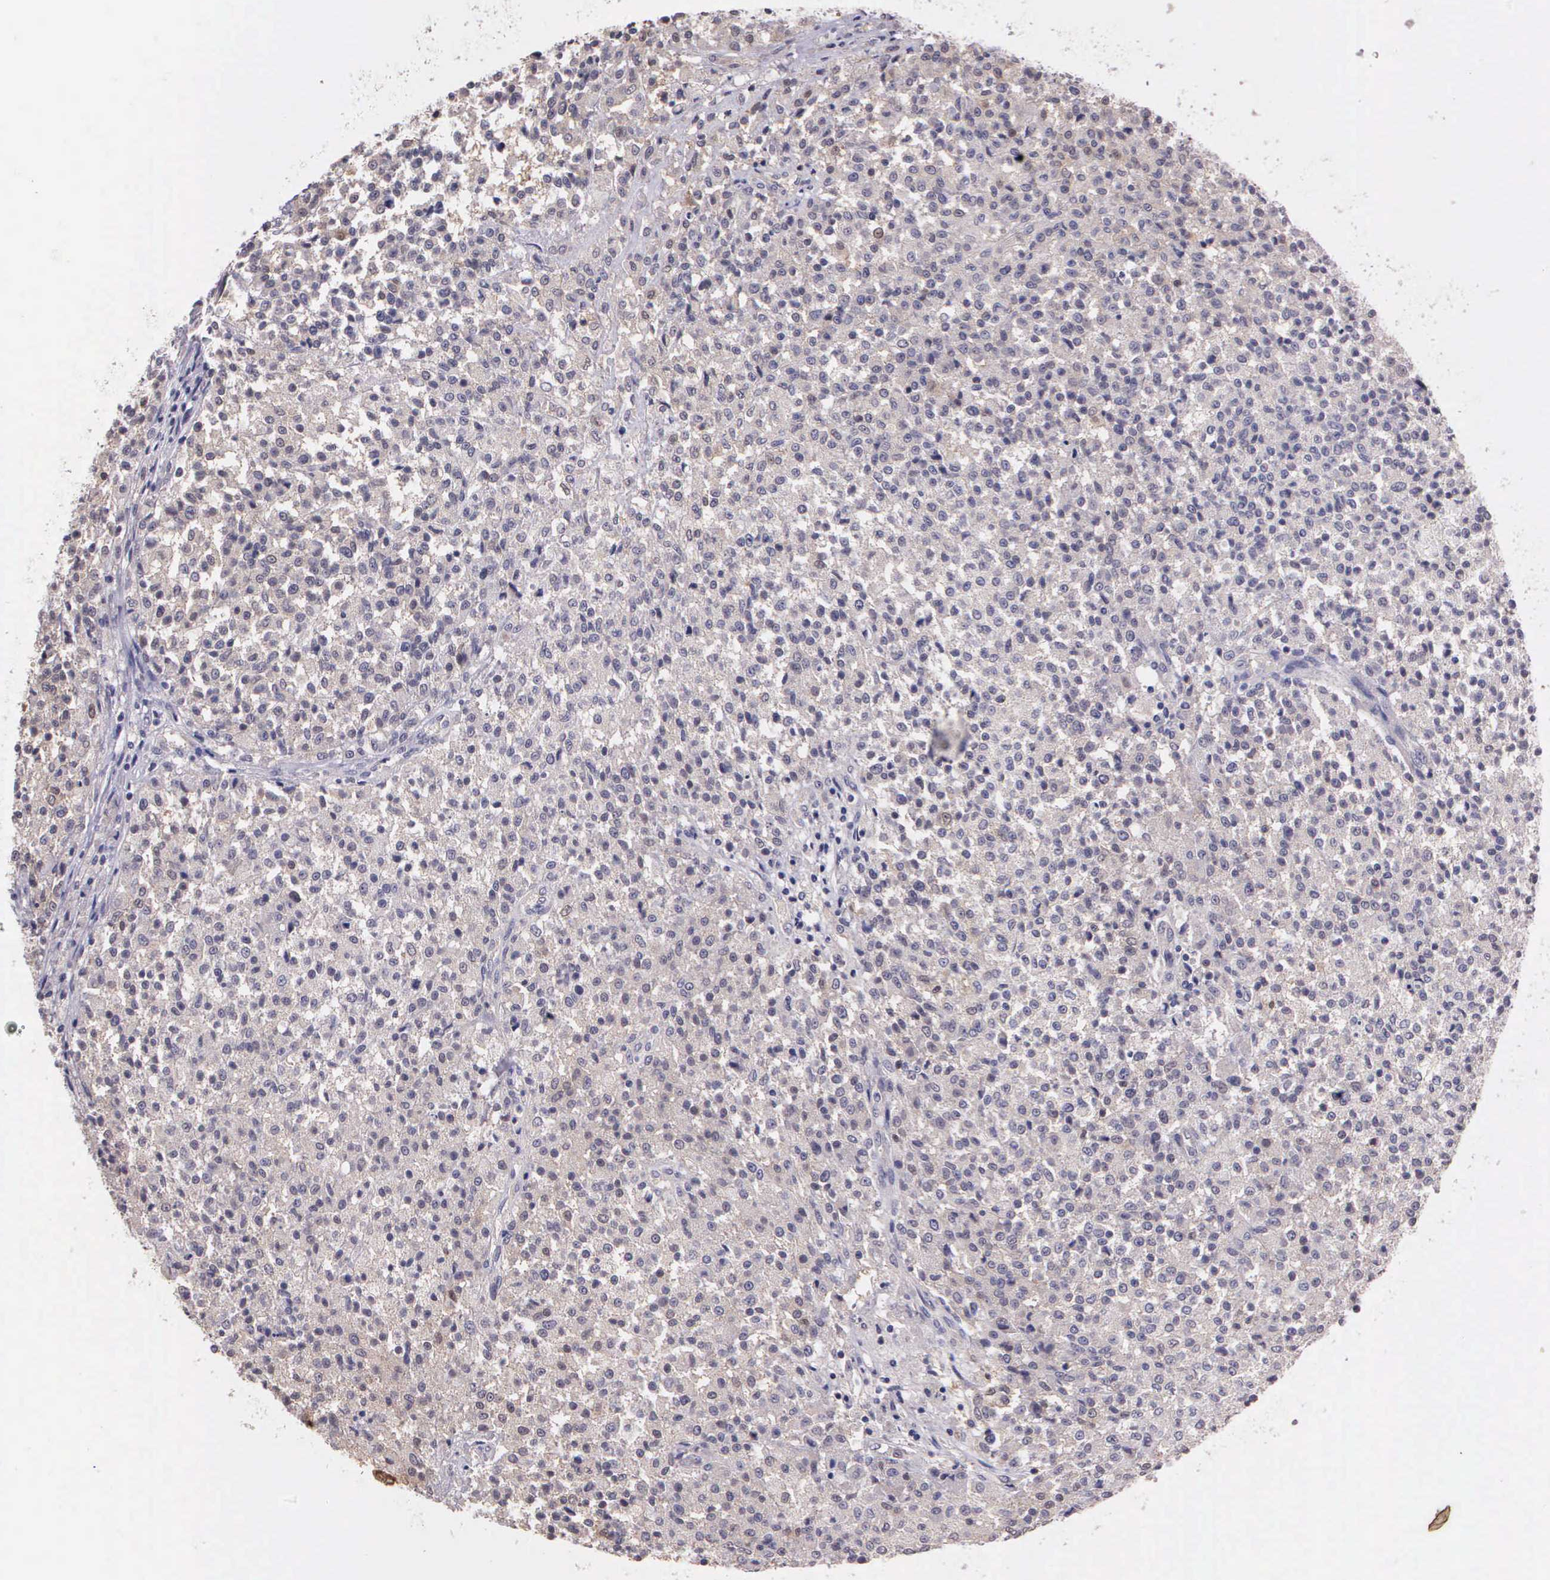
{"staining": {"intensity": "negative", "quantity": "none", "location": "none"}, "tissue": "testis cancer", "cell_type": "Tumor cells", "image_type": "cancer", "snomed": [{"axis": "morphology", "description": "Seminoma, NOS"}, {"axis": "topography", "description": "Testis"}], "caption": "Immunohistochemistry micrograph of neoplastic tissue: seminoma (testis) stained with DAB (3,3'-diaminobenzidine) displays no significant protein positivity in tumor cells. (Stains: DAB immunohistochemistry (IHC) with hematoxylin counter stain, Microscopy: brightfield microscopy at high magnification).", "gene": "IGBP1", "patient": {"sex": "male", "age": 59}}